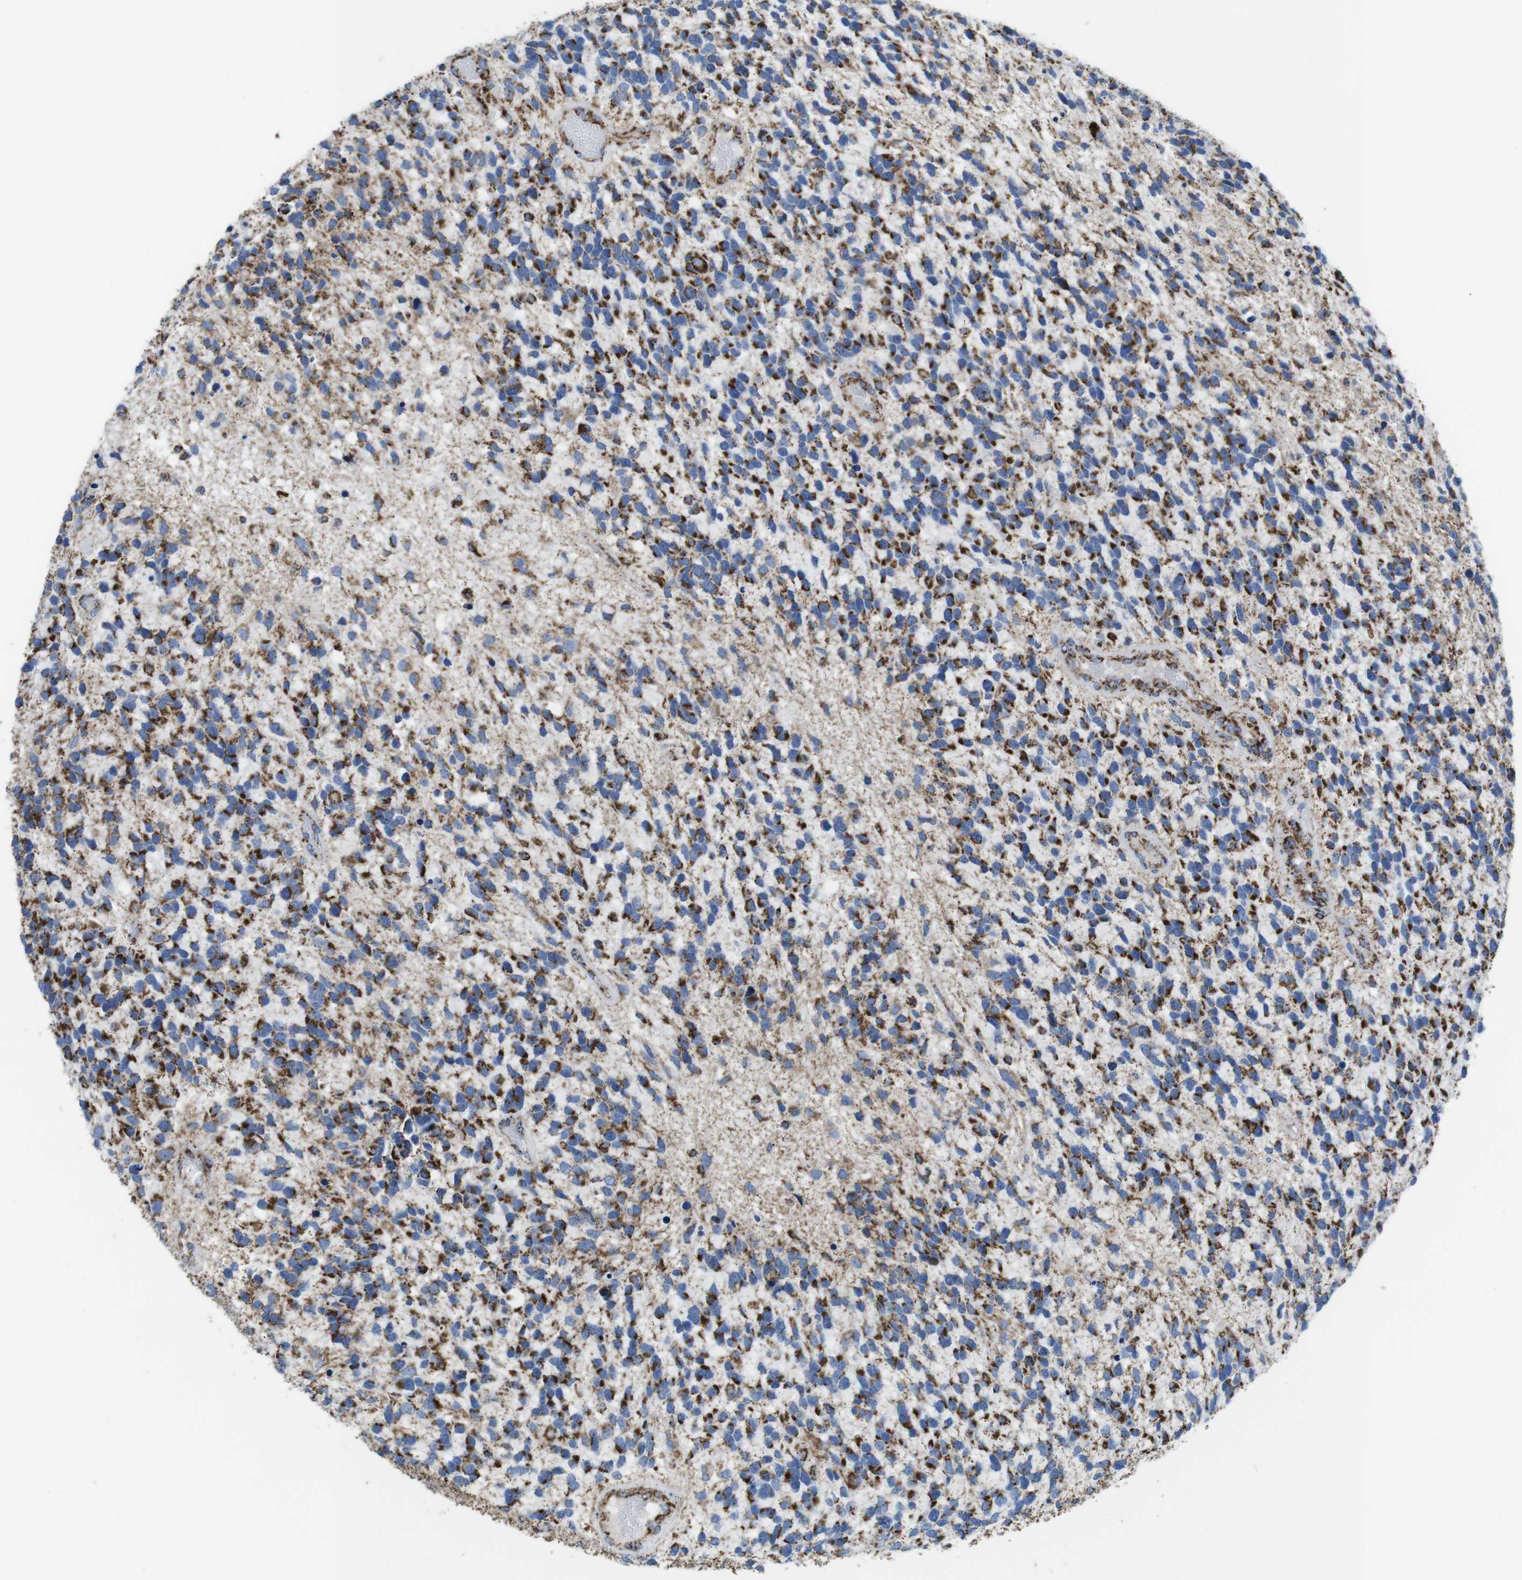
{"staining": {"intensity": "strong", "quantity": ">75%", "location": "cytoplasmic/membranous"}, "tissue": "glioma", "cell_type": "Tumor cells", "image_type": "cancer", "snomed": [{"axis": "morphology", "description": "Glioma, malignant, High grade"}, {"axis": "topography", "description": "Brain"}], "caption": "Brown immunohistochemical staining in human glioma shows strong cytoplasmic/membranous expression in about >75% of tumor cells.", "gene": "ATP5PO", "patient": {"sex": "female", "age": 58}}